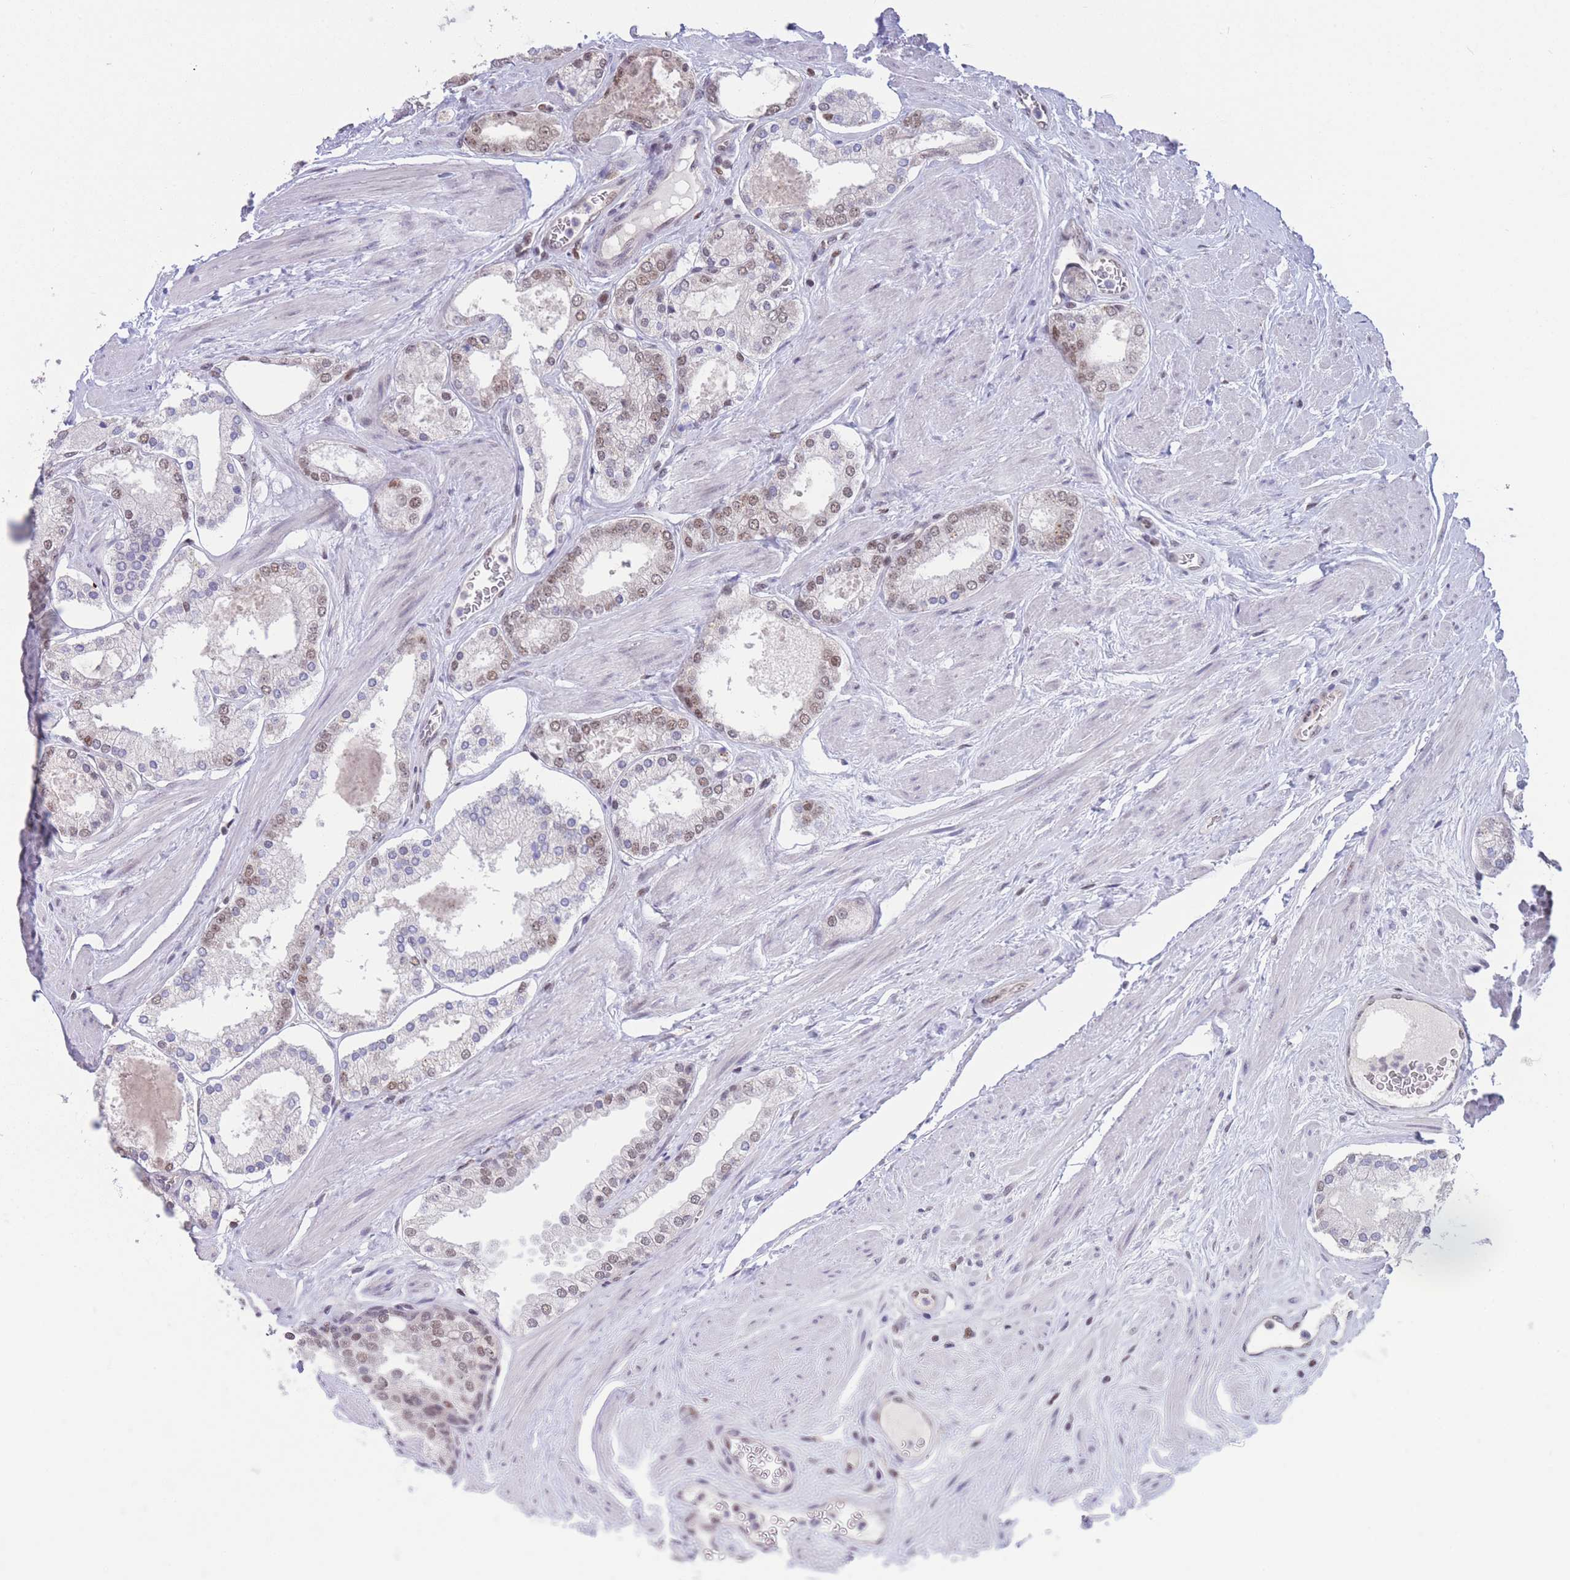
{"staining": {"intensity": "weak", "quantity": "25%-75%", "location": "nuclear"}, "tissue": "prostate cancer", "cell_type": "Tumor cells", "image_type": "cancer", "snomed": [{"axis": "morphology", "description": "Adenocarcinoma, Low grade"}, {"axis": "topography", "description": "Prostate"}], "caption": "Protein staining of adenocarcinoma (low-grade) (prostate) tissue exhibits weak nuclear expression in about 25%-75% of tumor cells. (DAB (3,3'-diaminobenzidine) IHC with brightfield microscopy, high magnification).", "gene": "SMAD9", "patient": {"sex": "male", "age": 42}}